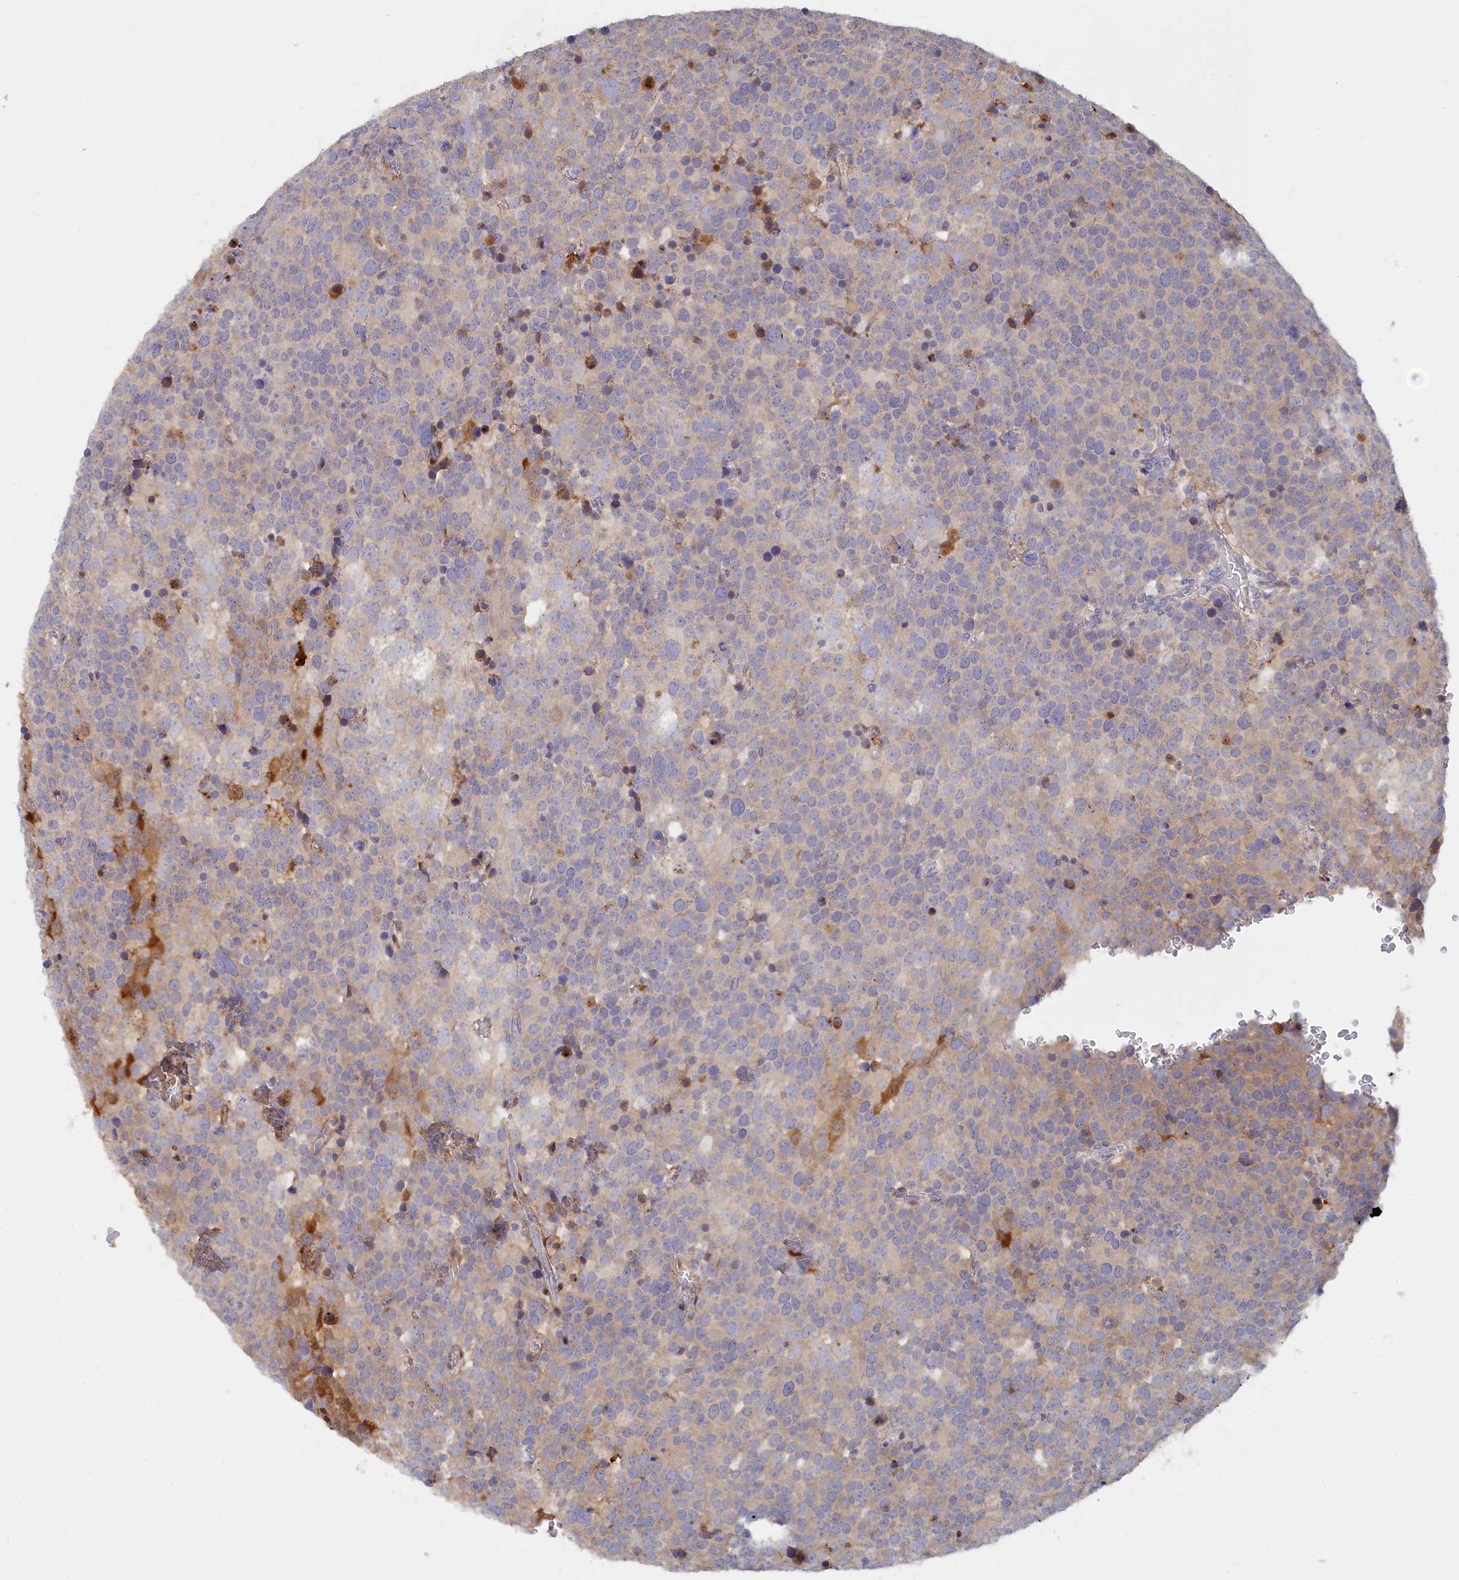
{"staining": {"intensity": "moderate", "quantity": "<25%", "location": "cytoplasmic/membranous"}, "tissue": "testis cancer", "cell_type": "Tumor cells", "image_type": "cancer", "snomed": [{"axis": "morphology", "description": "Seminoma, NOS"}, {"axis": "topography", "description": "Testis"}], "caption": "A micrograph showing moderate cytoplasmic/membranous positivity in about <25% of tumor cells in testis cancer (seminoma), as visualized by brown immunohistochemical staining.", "gene": "SPATA5L1", "patient": {"sex": "male", "age": 71}}